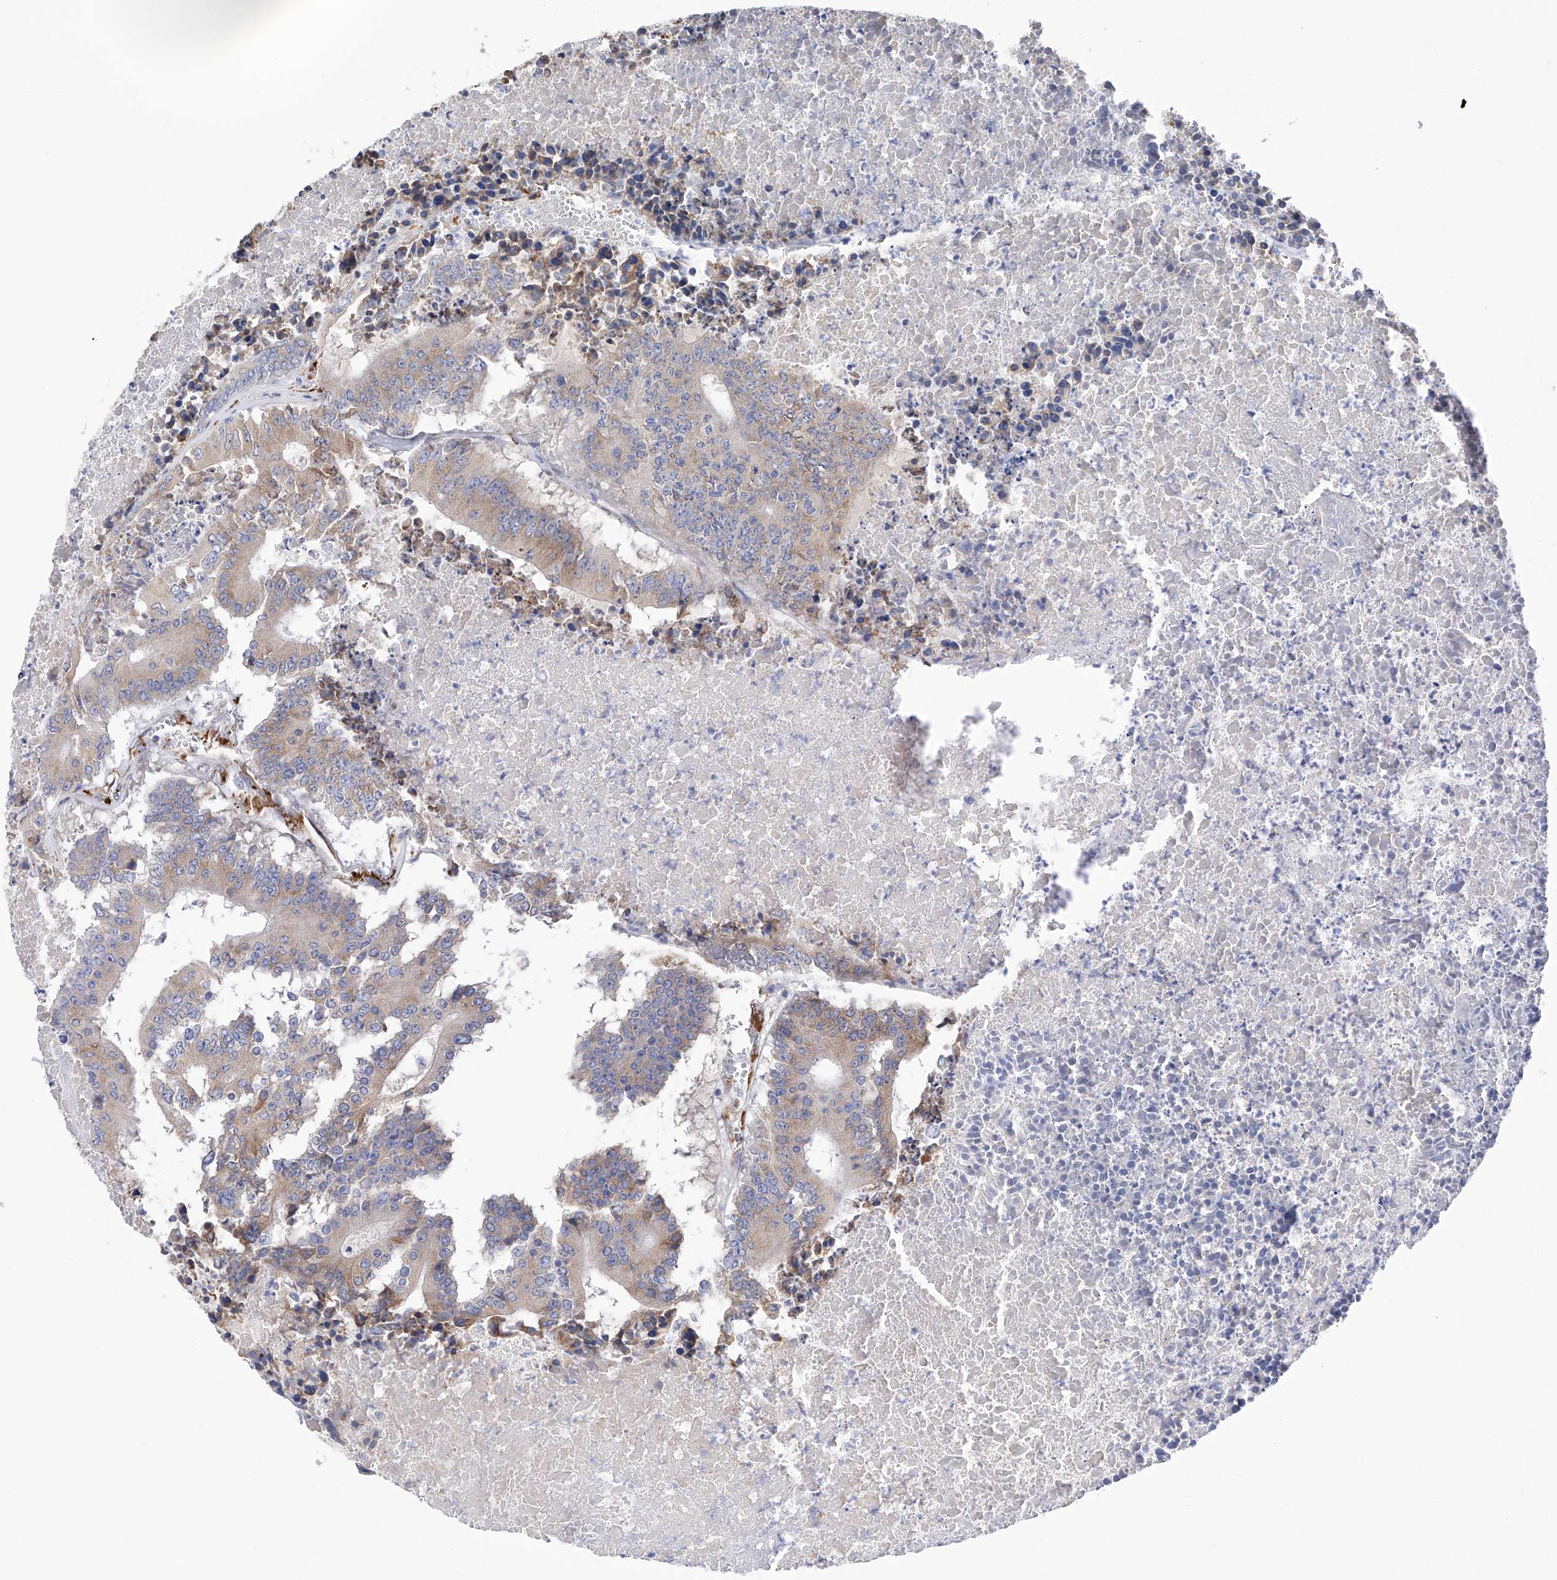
{"staining": {"intensity": "moderate", "quantity": "<25%", "location": "cytoplasmic/membranous"}, "tissue": "colorectal cancer", "cell_type": "Tumor cells", "image_type": "cancer", "snomed": [{"axis": "morphology", "description": "Adenocarcinoma, NOS"}, {"axis": "topography", "description": "Colon"}], "caption": "Immunohistochemical staining of colorectal cancer (adenocarcinoma) shows moderate cytoplasmic/membranous protein staining in approximately <25% of tumor cells.", "gene": "PDIA5", "patient": {"sex": "male", "age": 87}}